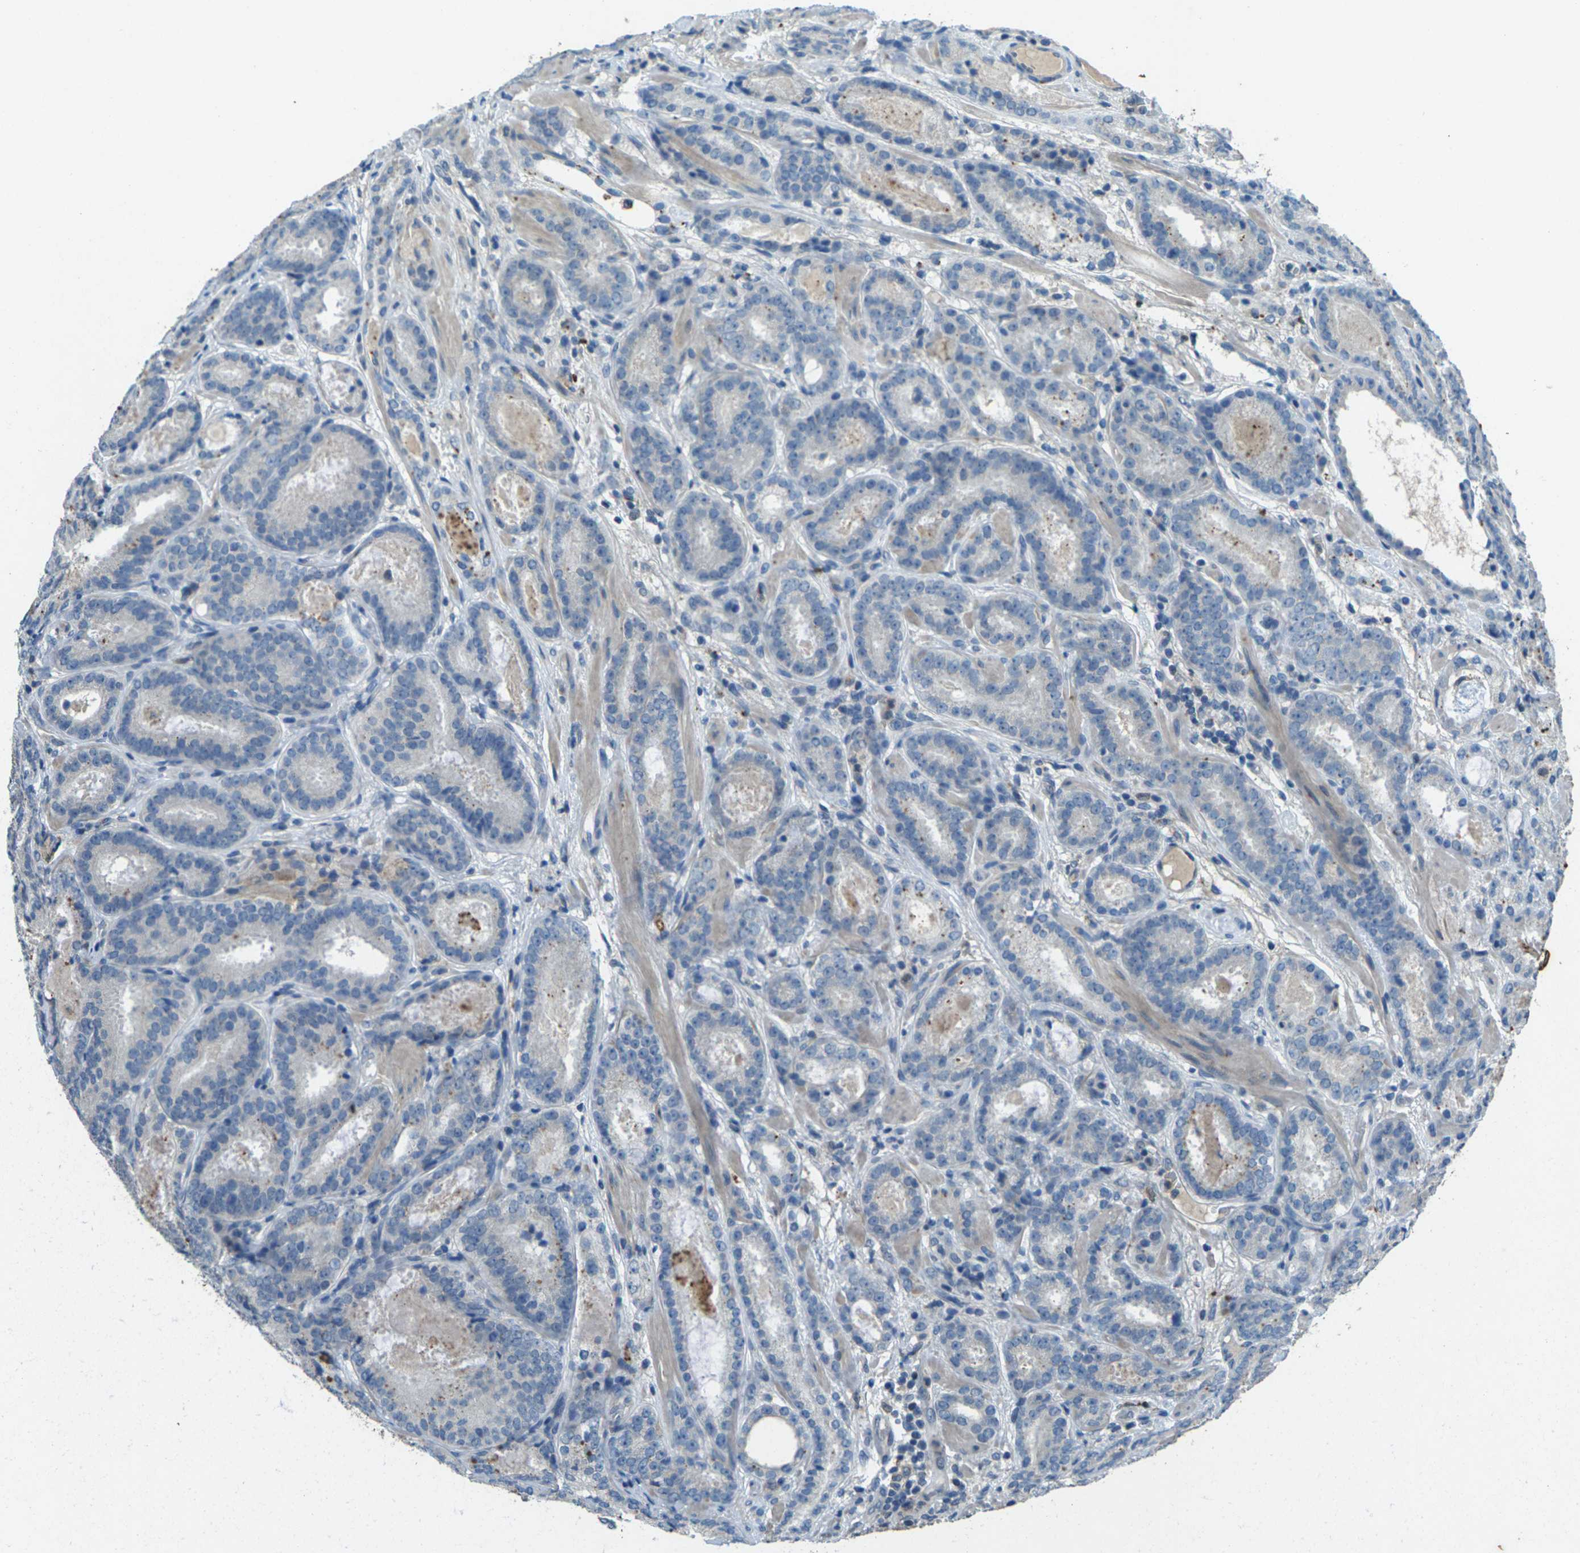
{"staining": {"intensity": "moderate", "quantity": "<25%", "location": "cytoplasmic/membranous"}, "tissue": "prostate cancer", "cell_type": "Tumor cells", "image_type": "cancer", "snomed": [{"axis": "morphology", "description": "Adenocarcinoma, Low grade"}, {"axis": "topography", "description": "Prostate"}], "caption": "Protein expression analysis of prostate cancer demonstrates moderate cytoplasmic/membranous staining in approximately <25% of tumor cells. (Brightfield microscopy of DAB IHC at high magnification).", "gene": "SIGLEC14", "patient": {"sex": "male", "age": 69}}